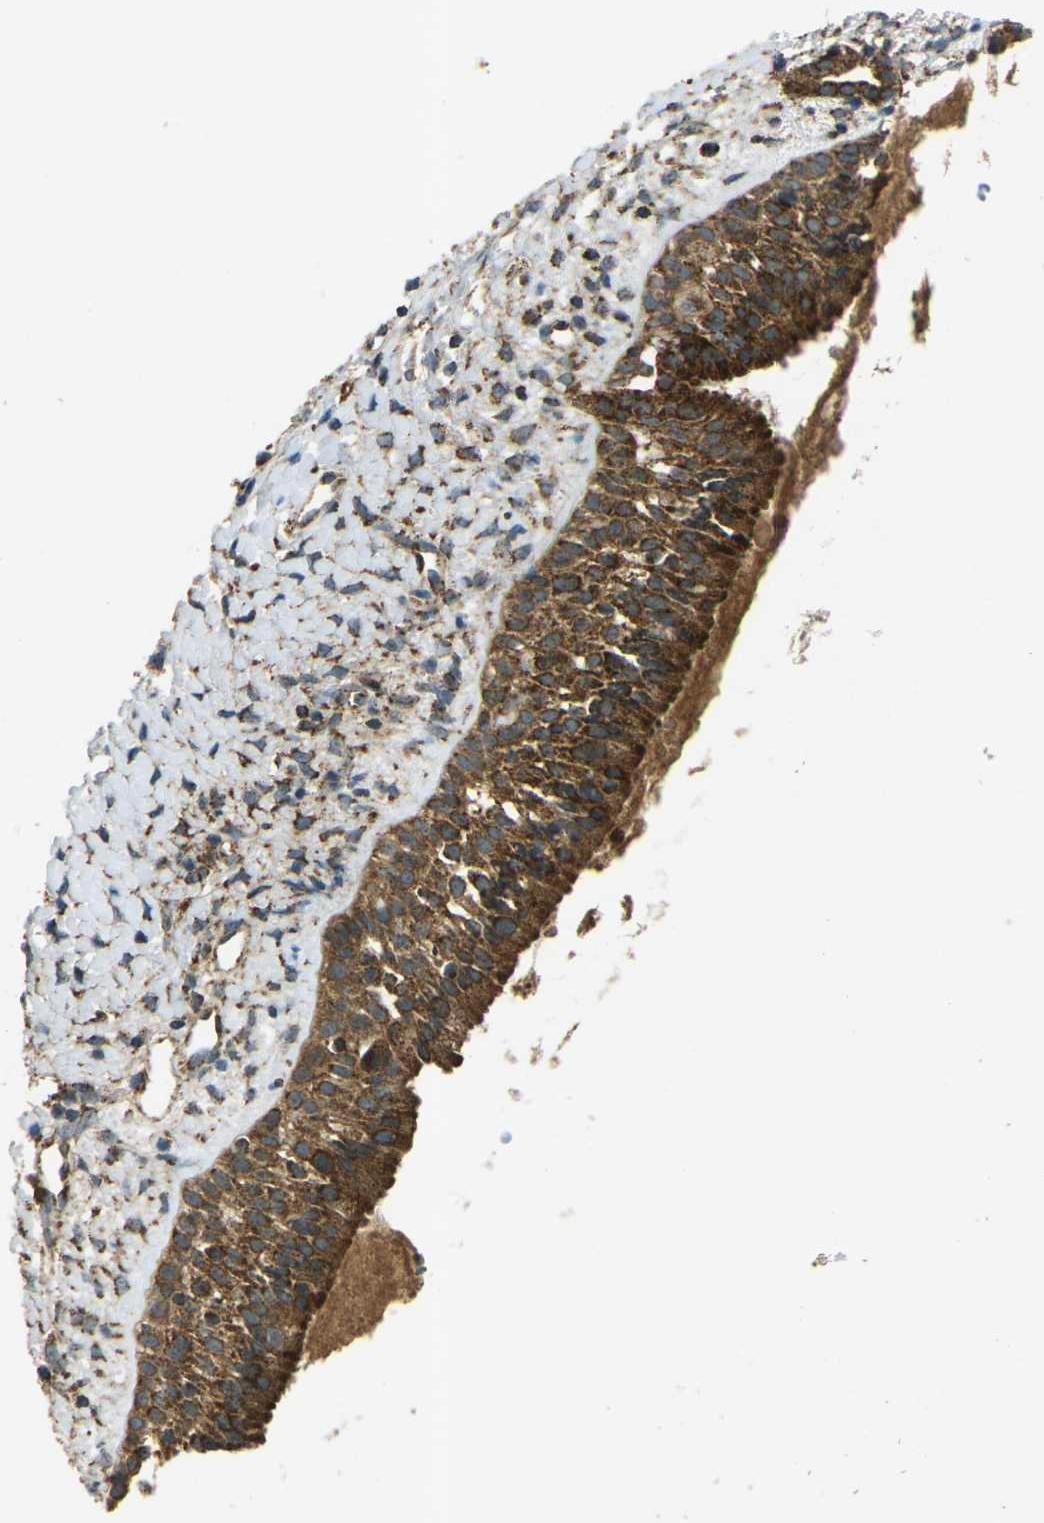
{"staining": {"intensity": "strong", "quantity": ">75%", "location": "cytoplasmic/membranous"}, "tissue": "nasopharynx", "cell_type": "Respiratory epithelial cells", "image_type": "normal", "snomed": [{"axis": "morphology", "description": "Normal tissue, NOS"}, {"axis": "topography", "description": "Nasopharynx"}], "caption": "DAB (3,3'-diaminobenzidine) immunohistochemical staining of benign human nasopharynx exhibits strong cytoplasmic/membranous protein staining in approximately >75% of respiratory epithelial cells.", "gene": "IGF1R", "patient": {"sex": "male", "age": 22}}